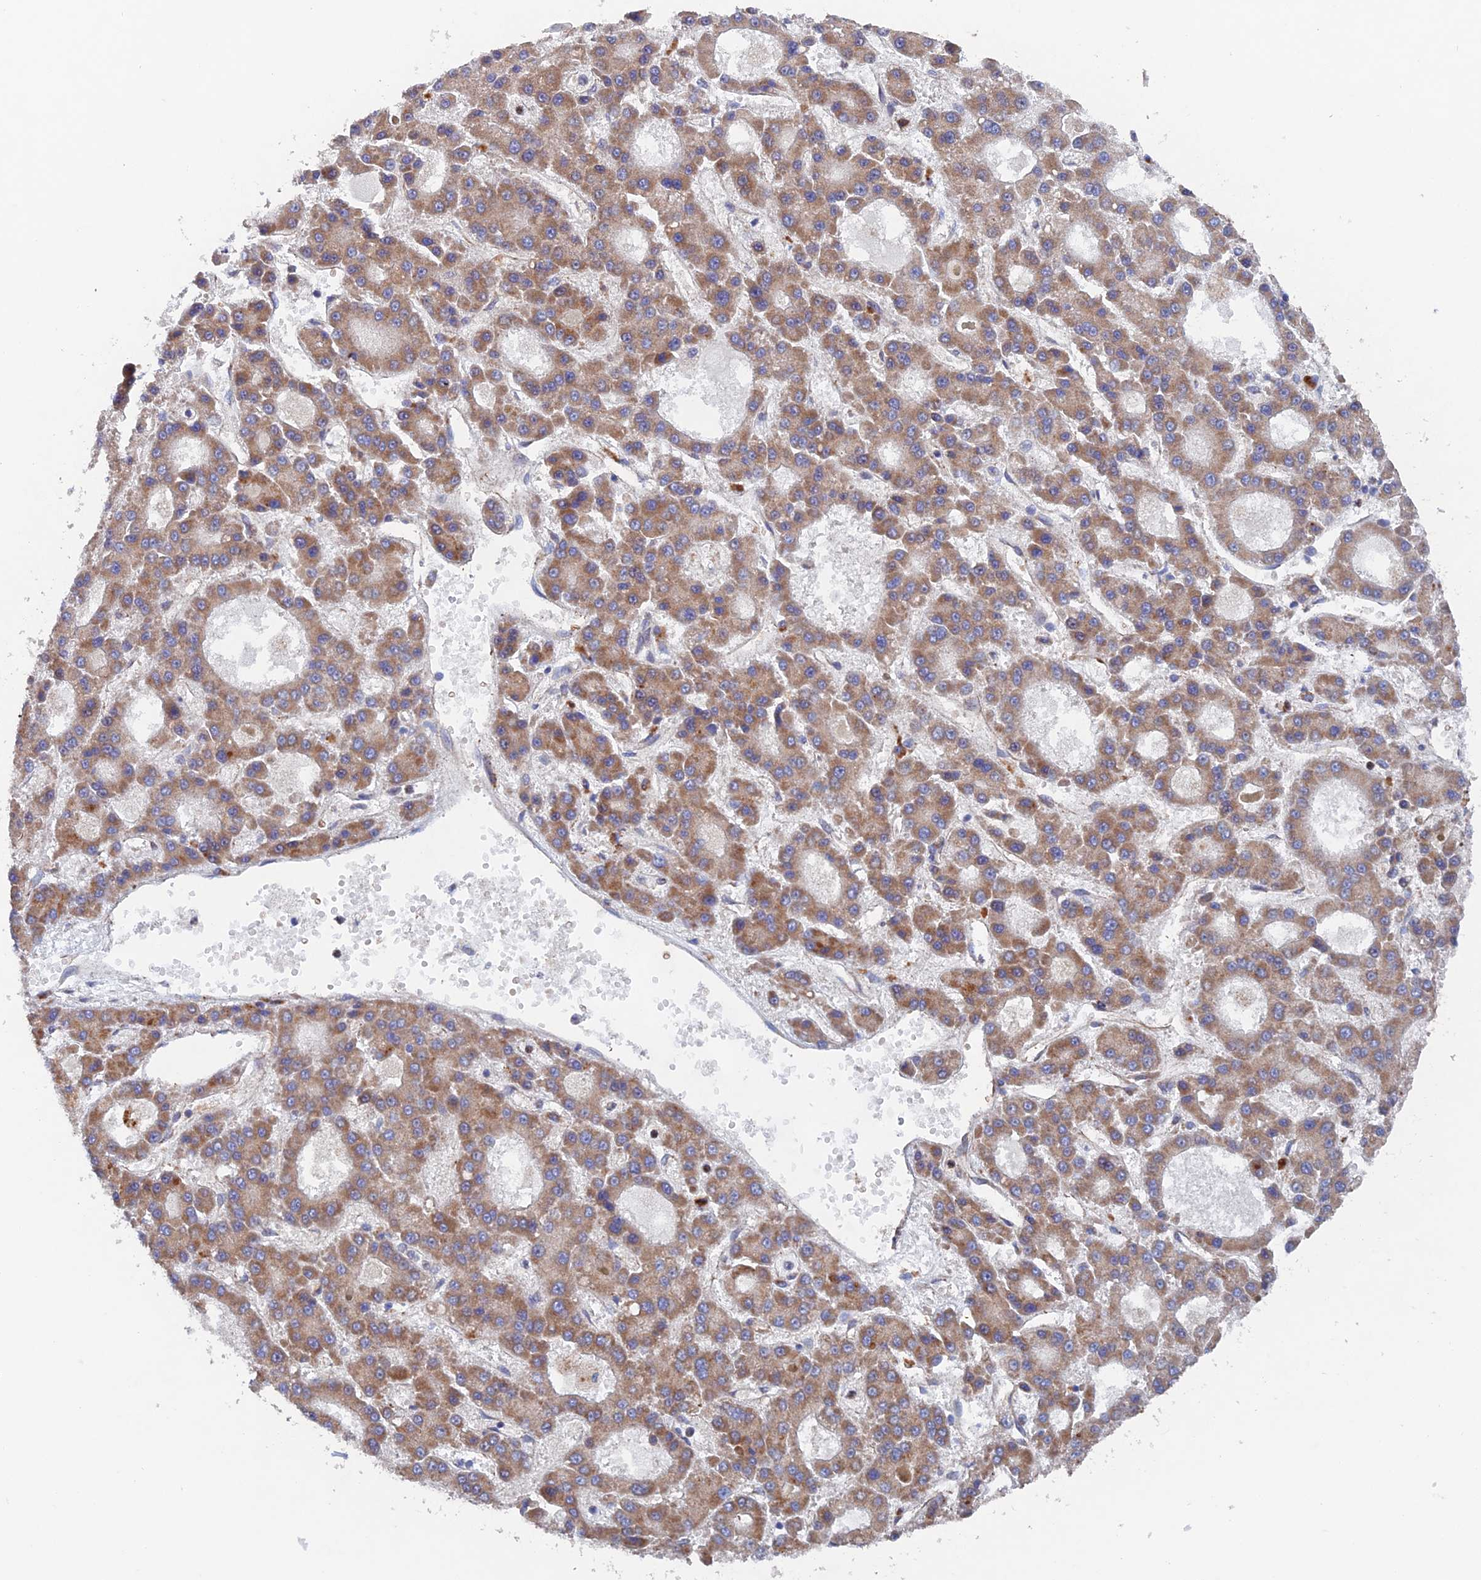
{"staining": {"intensity": "moderate", "quantity": ">75%", "location": "cytoplasmic/membranous"}, "tissue": "liver cancer", "cell_type": "Tumor cells", "image_type": "cancer", "snomed": [{"axis": "morphology", "description": "Carcinoma, Hepatocellular, NOS"}, {"axis": "topography", "description": "Liver"}], "caption": "A high-resolution micrograph shows IHC staining of hepatocellular carcinoma (liver), which shows moderate cytoplasmic/membranous positivity in about >75% of tumor cells.", "gene": "MRPL1", "patient": {"sex": "male", "age": 70}}